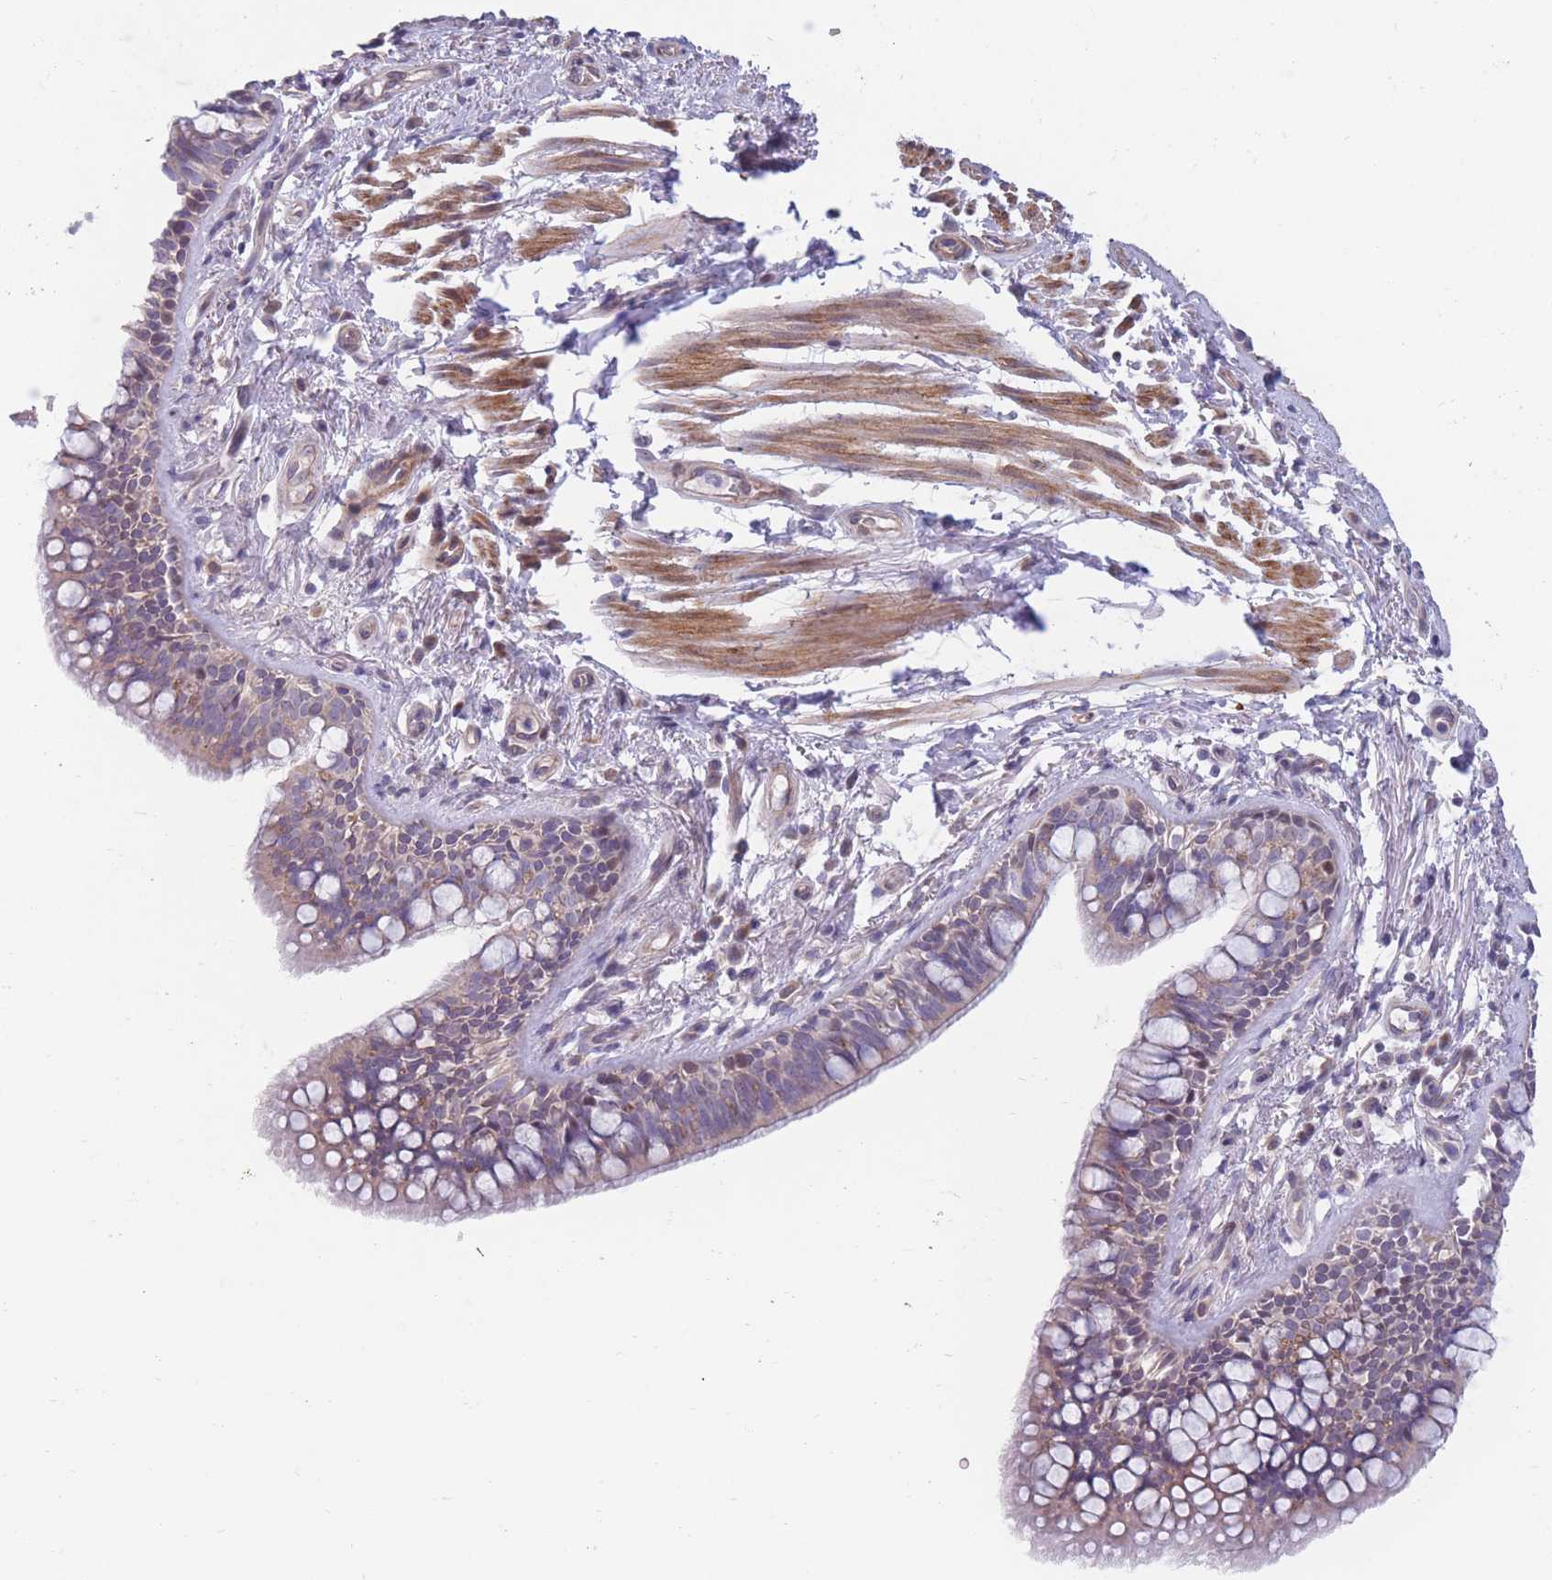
{"staining": {"intensity": "weak", "quantity": "25%-75%", "location": "cytoplasmic/membranous"}, "tissue": "bronchus", "cell_type": "Respiratory epithelial cells", "image_type": "normal", "snomed": [{"axis": "morphology", "description": "Normal tissue, NOS"}, {"axis": "morphology", "description": "Neoplasm, uncertain whether benign or malignant"}, {"axis": "topography", "description": "Bronchus"}, {"axis": "topography", "description": "Lung"}], "caption": "Immunohistochemistry photomicrograph of unremarkable bronchus: bronchus stained using IHC demonstrates low levels of weak protein expression localized specifically in the cytoplasmic/membranous of respiratory epithelial cells, appearing as a cytoplasmic/membranous brown color.", "gene": "CCNQ", "patient": {"sex": "male", "age": 55}}